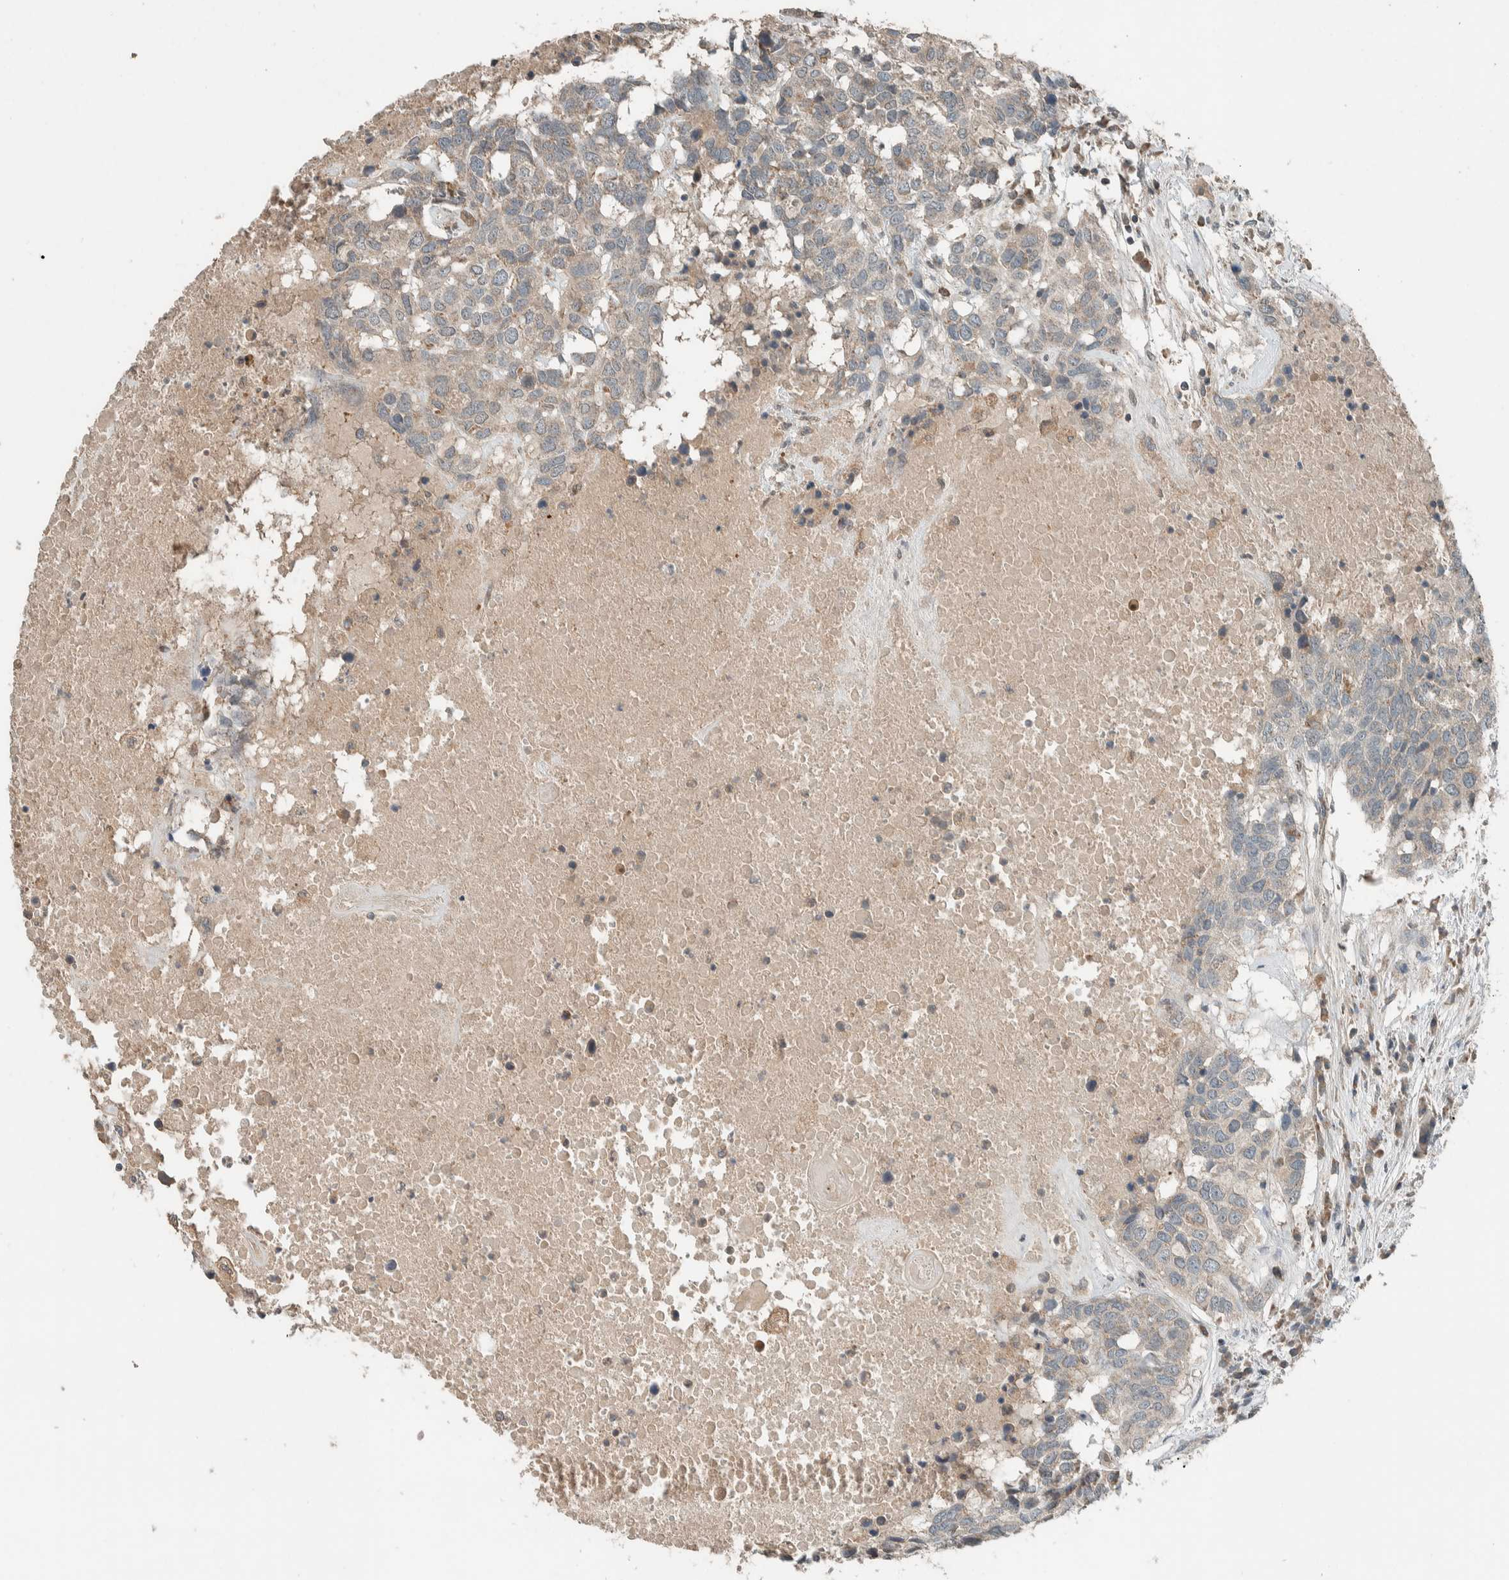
{"staining": {"intensity": "negative", "quantity": "none", "location": "none"}, "tissue": "head and neck cancer", "cell_type": "Tumor cells", "image_type": "cancer", "snomed": [{"axis": "morphology", "description": "Squamous cell carcinoma, NOS"}, {"axis": "topography", "description": "Head-Neck"}], "caption": "An IHC micrograph of head and neck cancer is shown. There is no staining in tumor cells of head and neck cancer.", "gene": "NBR1", "patient": {"sex": "male", "age": 66}}